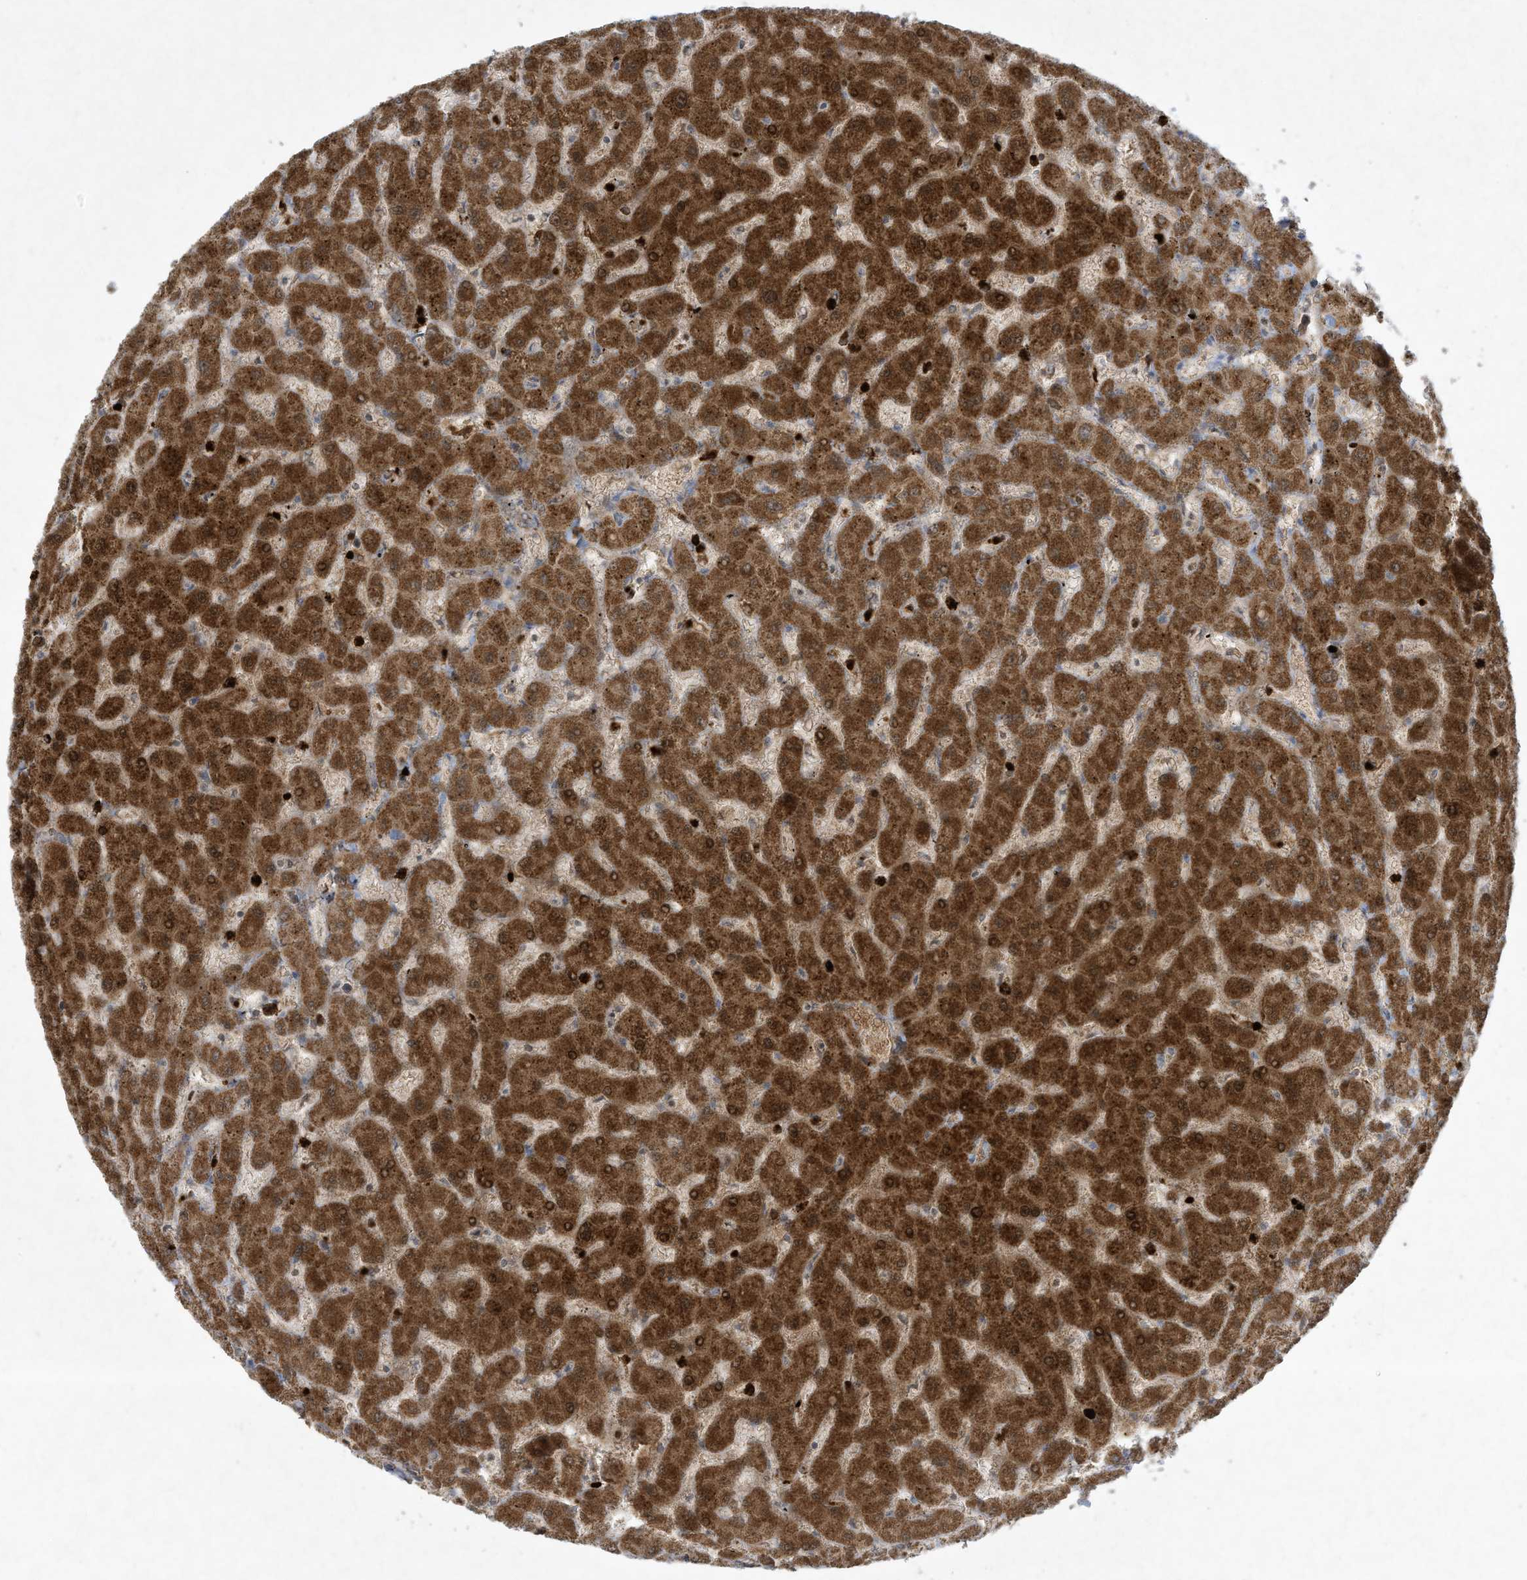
{"staining": {"intensity": "moderate", "quantity": "25%-75%", "location": "cytoplasmic/membranous"}, "tissue": "liver", "cell_type": "Cholangiocytes", "image_type": "normal", "snomed": [{"axis": "morphology", "description": "Normal tissue, NOS"}, {"axis": "topography", "description": "Liver"}], "caption": "This histopathology image exhibits normal liver stained with IHC to label a protein in brown. The cytoplasmic/membranous of cholangiocytes show moderate positivity for the protein. Nuclei are counter-stained blue.", "gene": "CHRNA4", "patient": {"sex": "female", "age": 63}}